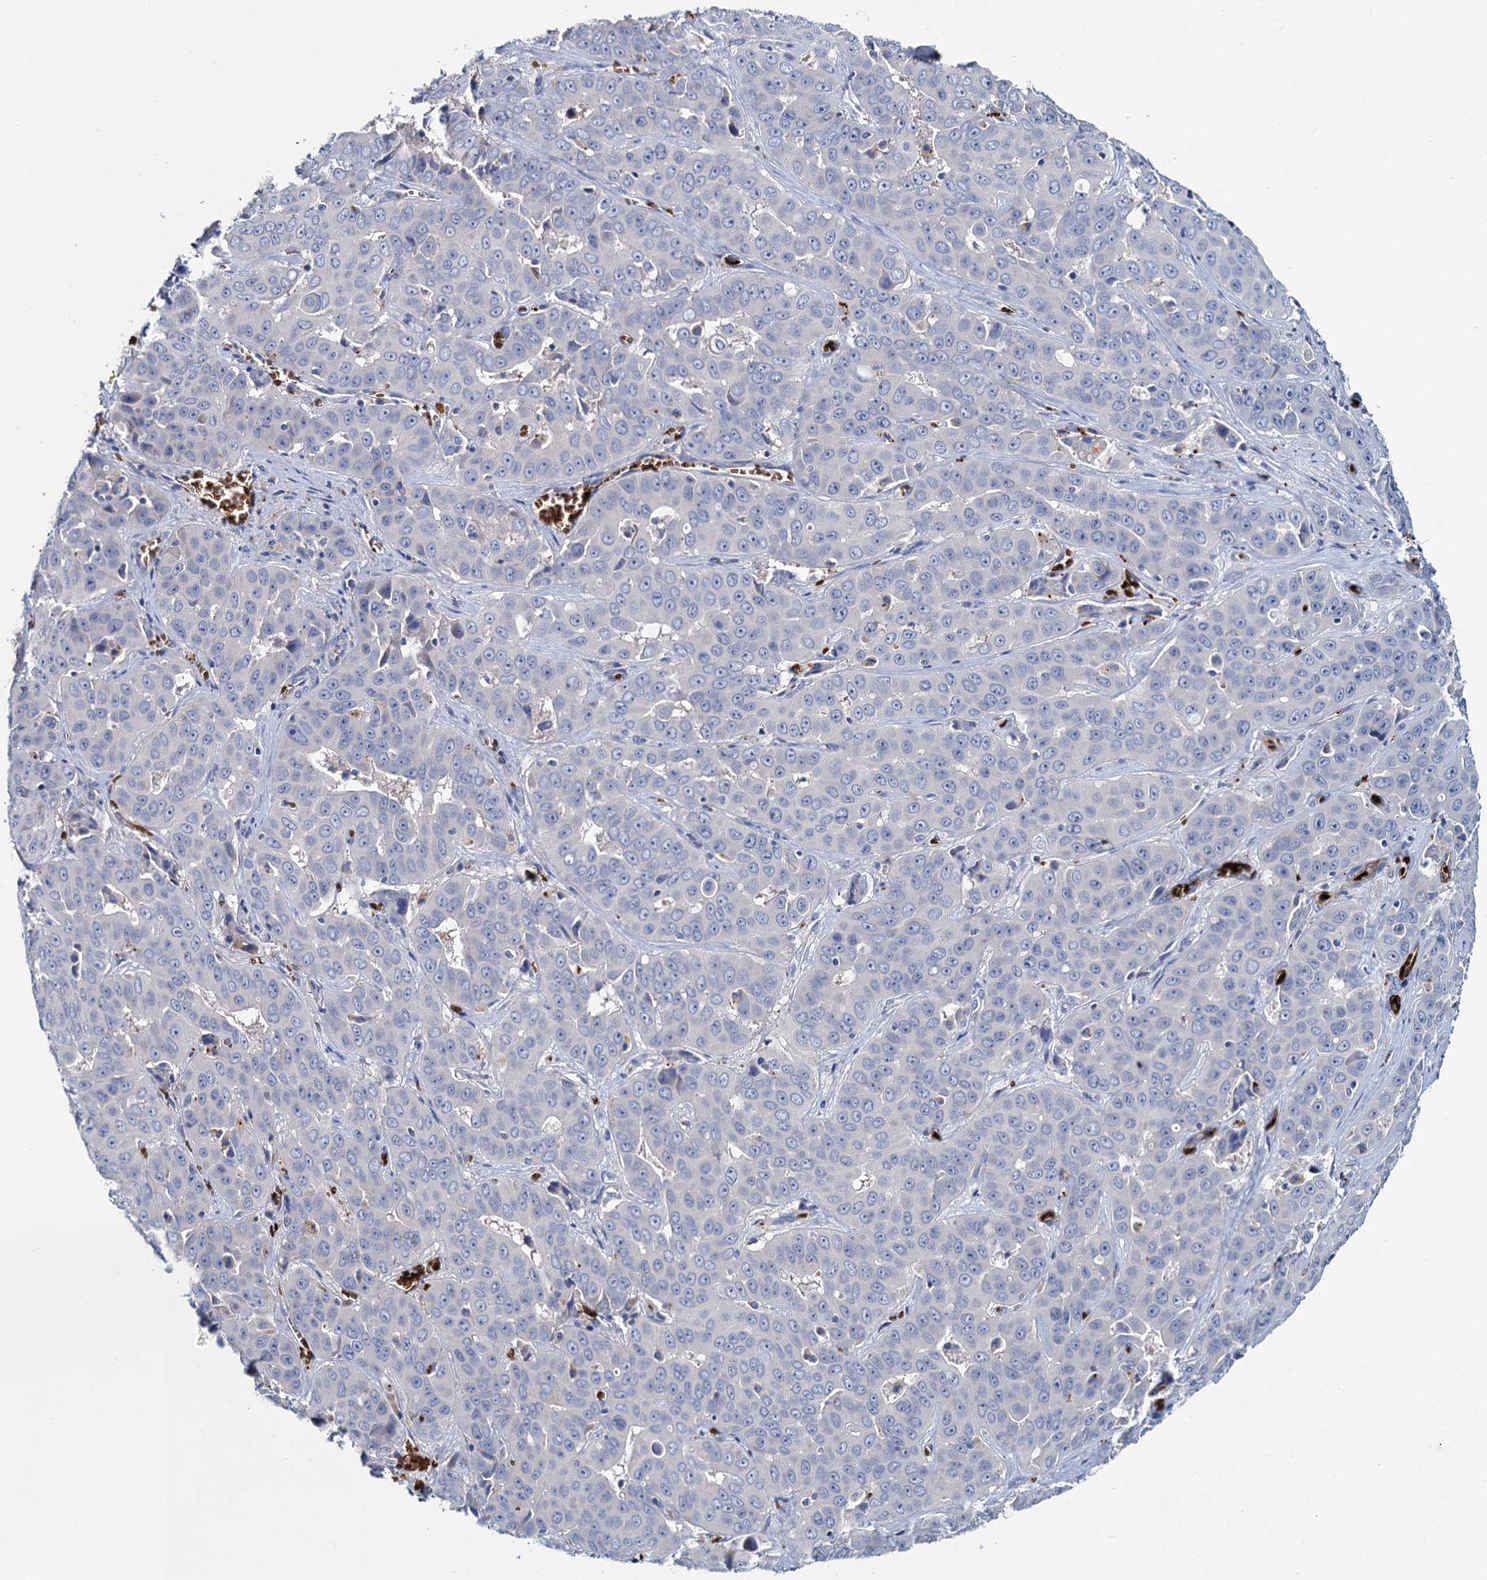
{"staining": {"intensity": "negative", "quantity": "none", "location": "none"}, "tissue": "liver cancer", "cell_type": "Tumor cells", "image_type": "cancer", "snomed": [{"axis": "morphology", "description": "Cholangiocarcinoma"}, {"axis": "topography", "description": "Liver"}], "caption": "An immunohistochemistry photomicrograph of liver cancer is shown. There is no staining in tumor cells of liver cancer.", "gene": "ATG2A", "patient": {"sex": "female", "age": 52}}